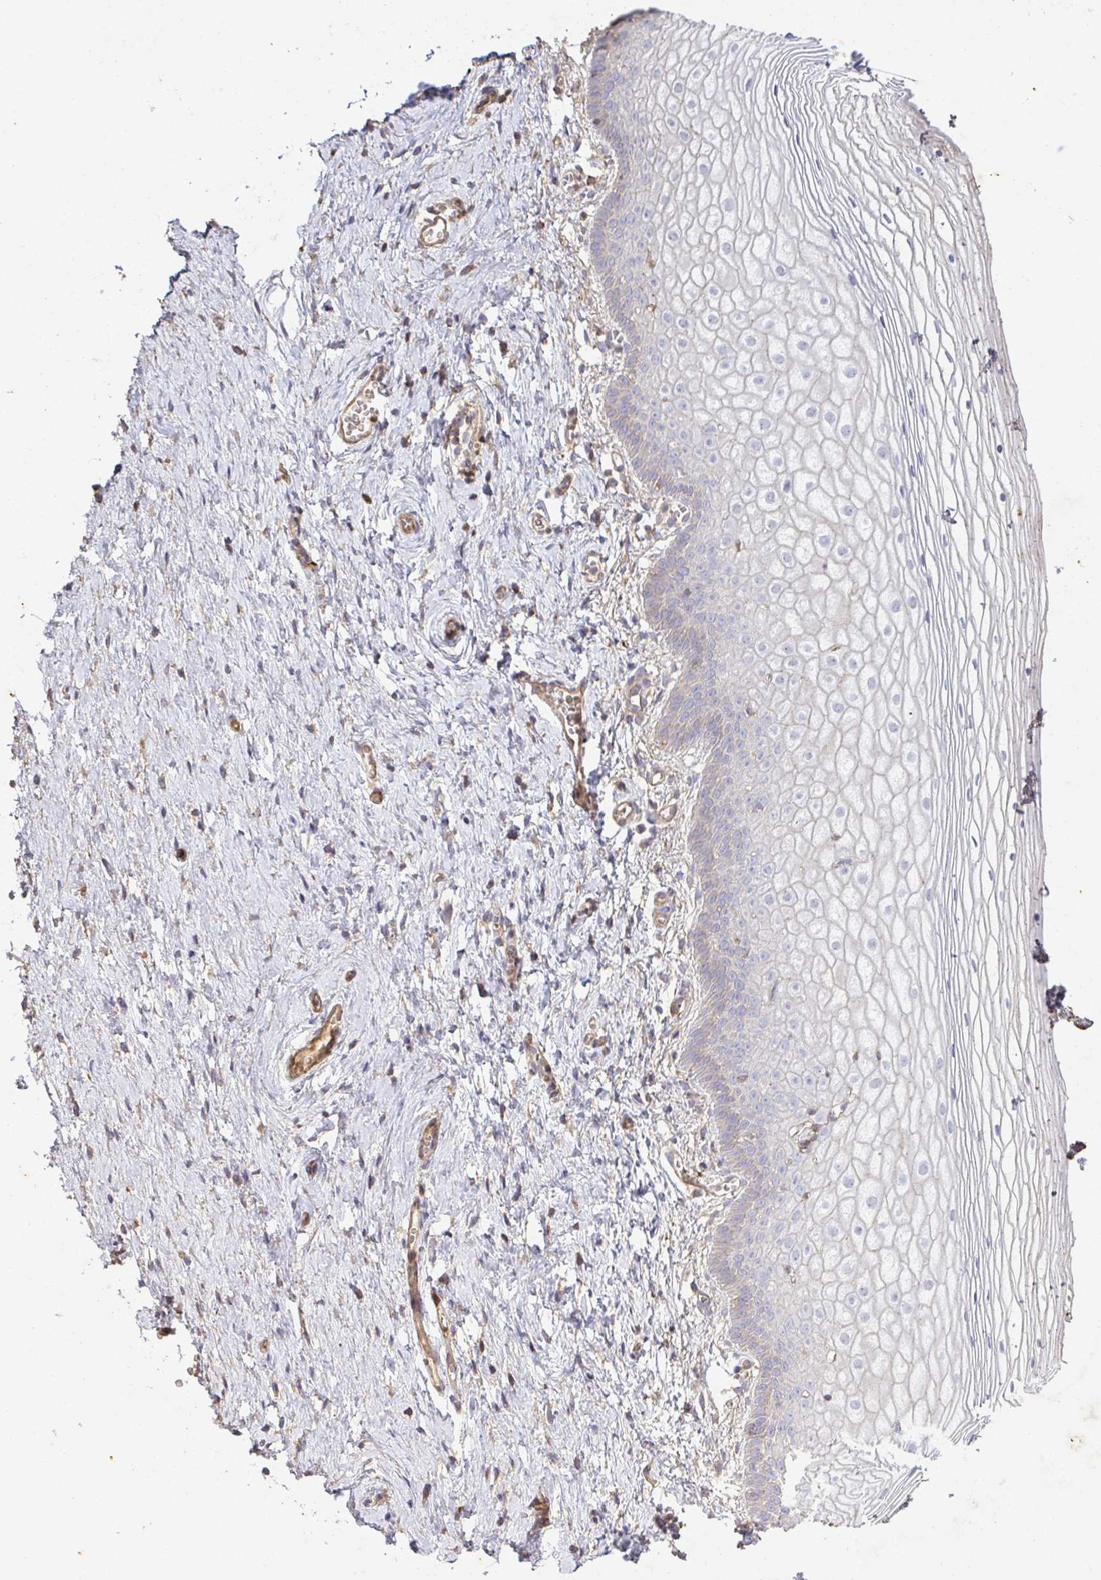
{"staining": {"intensity": "negative", "quantity": "none", "location": "none"}, "tissue": "vagina", "cell_type": "Squamous epithelial cells", "image_type": "normal", "snomed": [{"axis": "morphology", "description": "Normal tissue, NOS"}, {"axis": "topography", "description": "Vagina"}], "caption": "Micrograph shows no significant protein positivity in squamous epithelial cells of unremarkable vagina. (Immunohistochemistry (ihc), brightfield microscopy, high magnification).", "gene": "TNMD", "patient": {"sex": "female", "age": 56}}